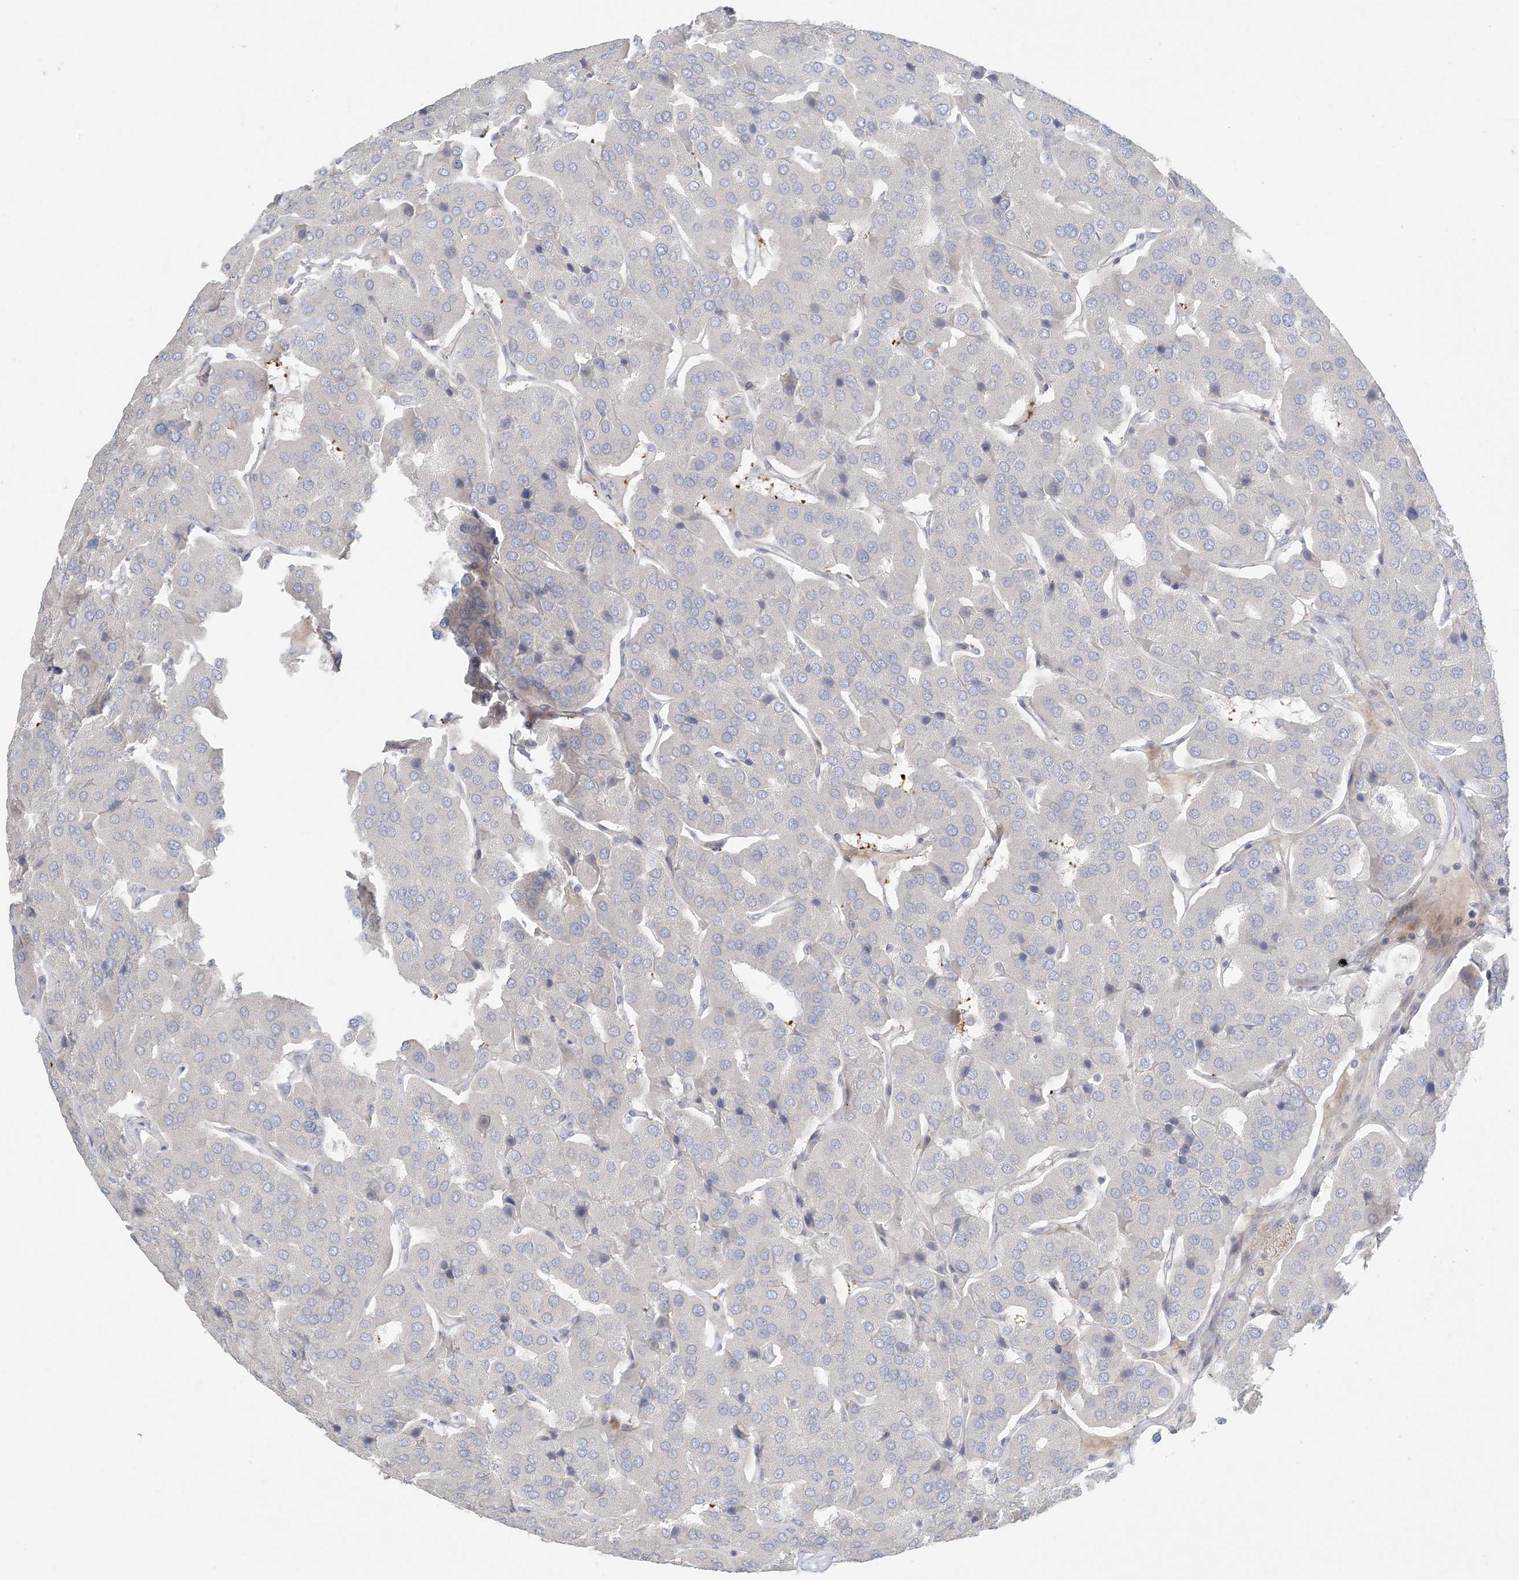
{"staining": {"intensity": "negative", "quantity": "none", "location": "none"}, "tissue": "parathyroid gland", "cell_type": "Glandular cells", "image_type": "normal", "snomed": [{"axis": "morphology", "description": "Normal tissue, NOS"}, {"axis": "morphology", "description": "Adenoma, NOS"}, {"axis": "topography", "description": "Parathyroid gland"}], "caption": "Immunohistochemistry (IHC) of normal parathyroid gland shows no positivity in glandular cells.", "gene": "ZNF385D", "patient": {"sex": "female", "age": 86}}